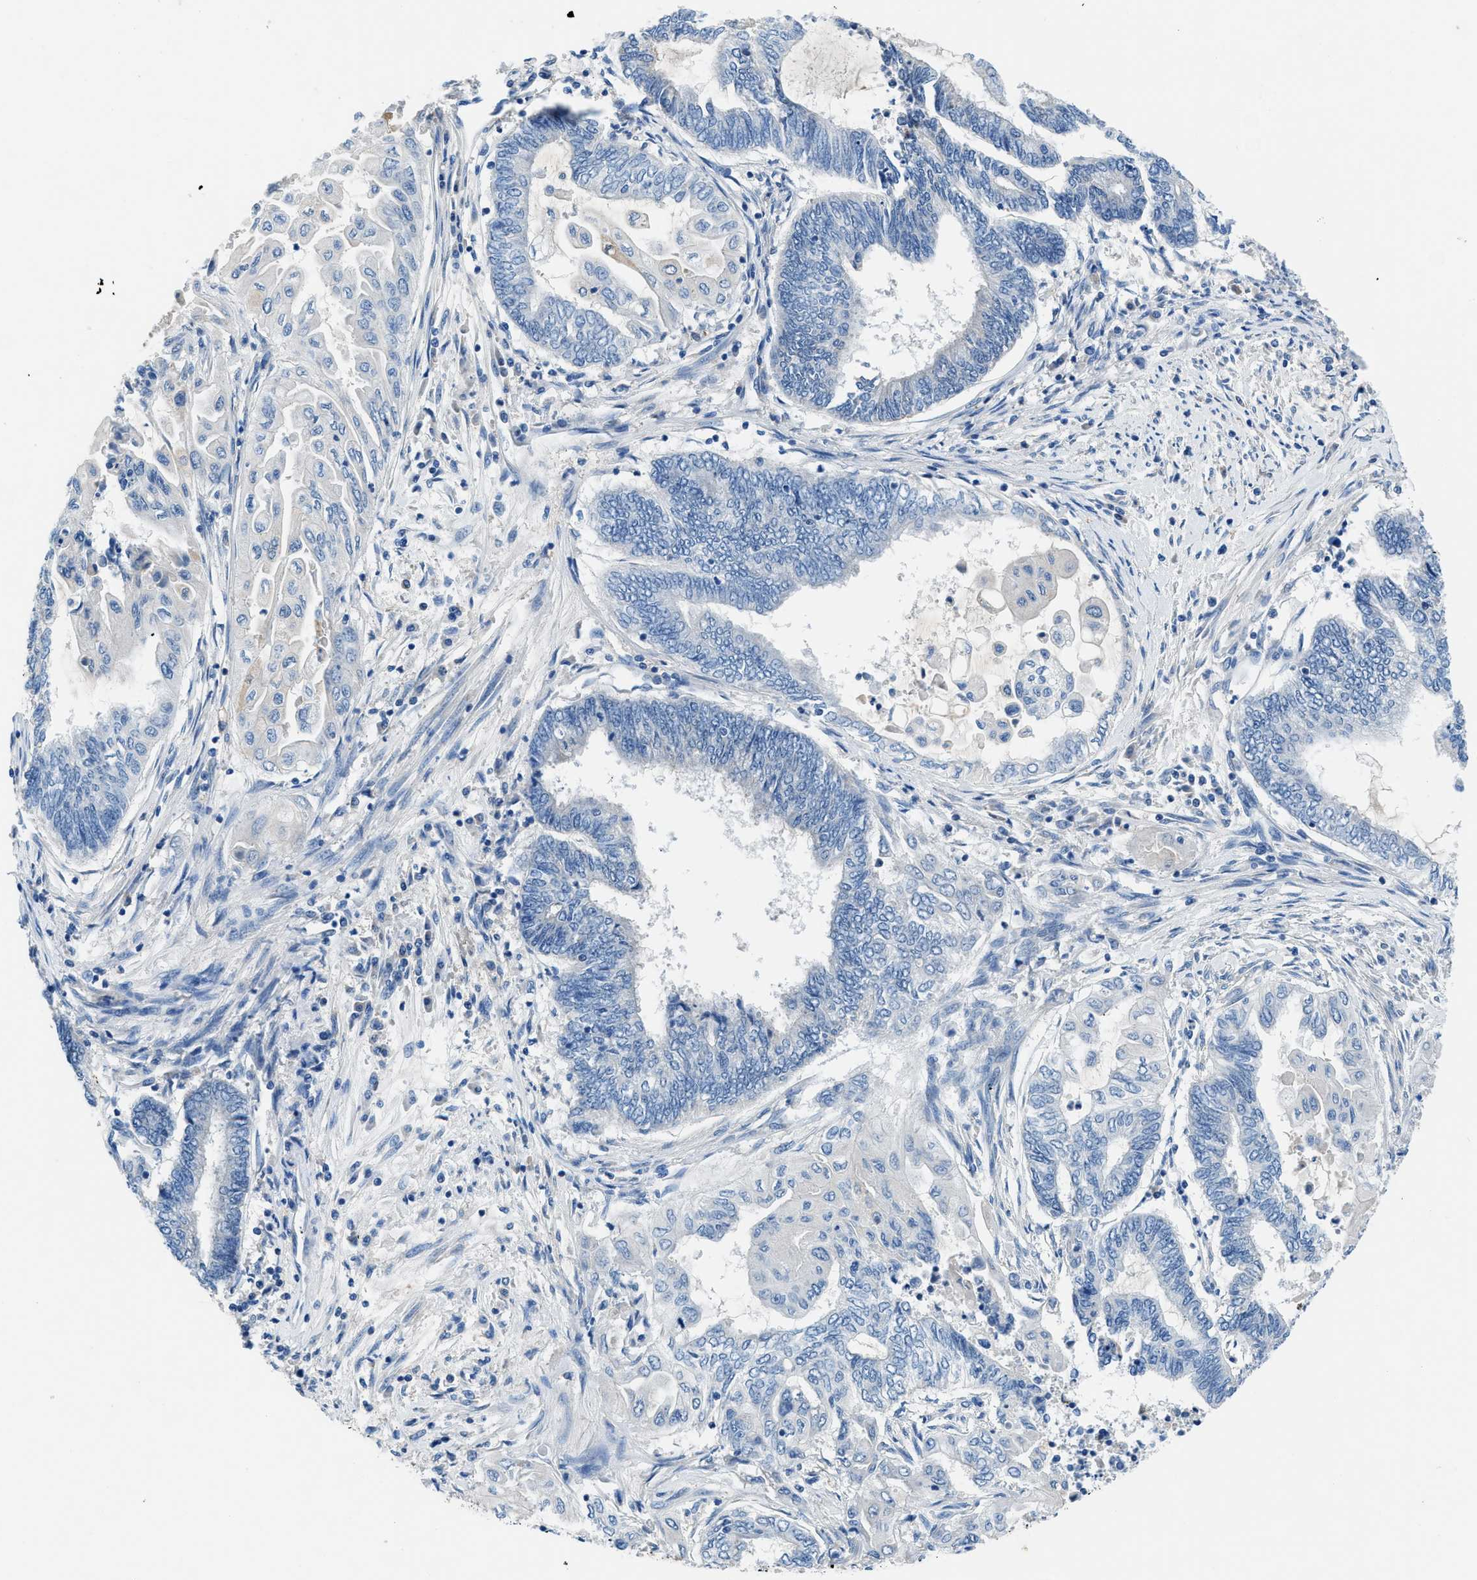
{"staining": {"intensity": "negative", "quantity": "none", "location": "none"}, "tissue": "endometrial cancer", "cell_type": "Tumor cells", "image_type": "cancer", "snomed": [{"axis": "morphology", "description": "Adenocarcinoma, NOS"}, {"axis": "topography", "description": "Uterus"}, {"axis": "topography", "description": "Endometrium"}], "caption": "This is a histopathology image of IHC staining of endometrial adenocarcinoma, which shows no positivity in tumor cells.", "gene": "SLC10A6", "patient": {"sex": "female", "age": 70}}